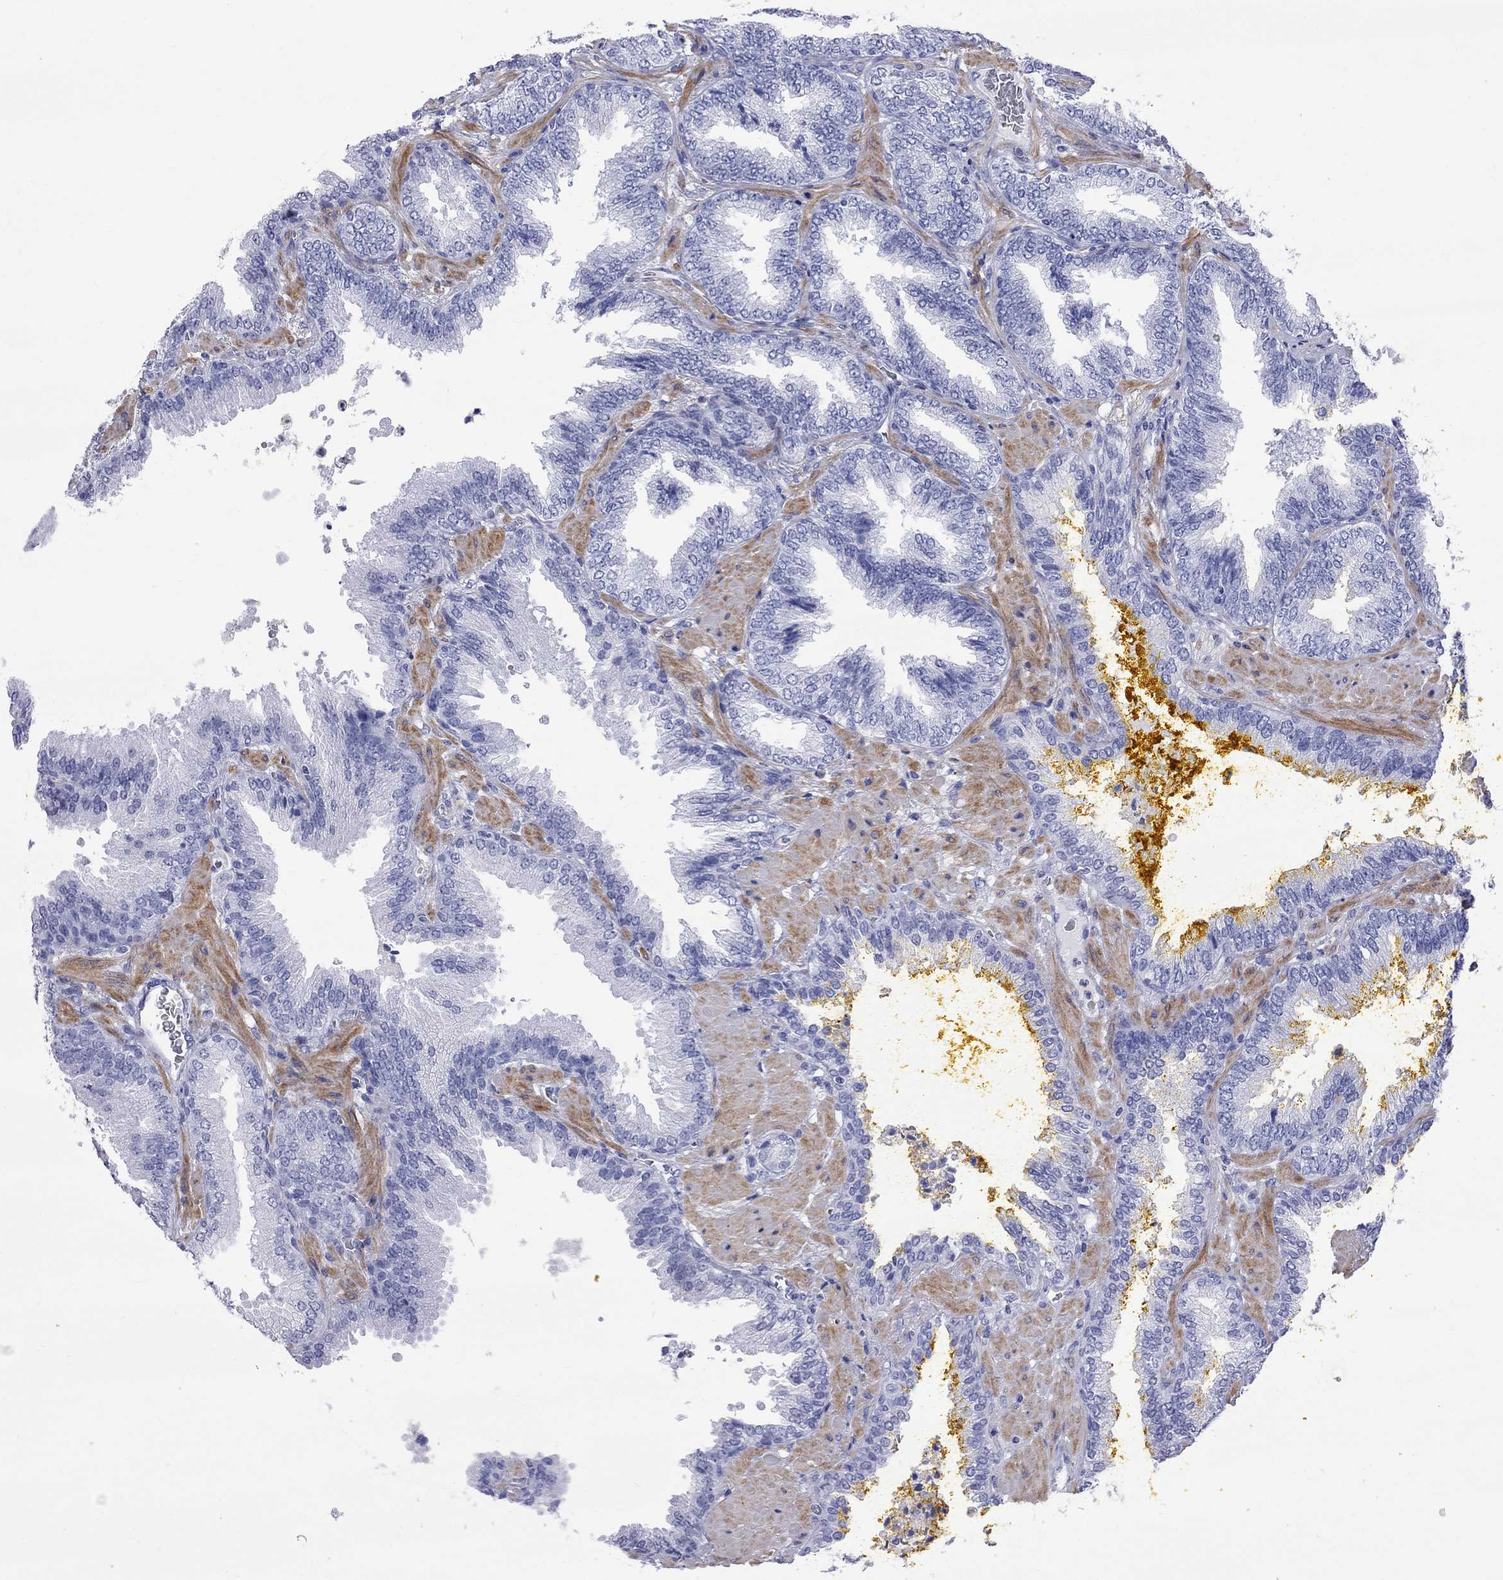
{"staining": {"intensity": "negative", "quantity": "none", "location": "none"}, "tissue": "prostate cancer", "cell_type": "Tumor cells", "image_type": "cancer", "snomed": [{"axis": "morphology", "description": "Adenocarcinoma, Low grade"}, {"axis": "topography", "description": "Prostate"}], "caption": "IHC micrograph of neoplastic tissue: human prostate cancer (adenocarcinoma (low-grade)) stained with DAB (3,3'-diaminobenzidine) demonstrates no significant protein staining in tumor cells. (Stains: DAB (3,3'-diaminobenzidine) IHC with hematoxylin counter stain, Microscopy: brightfield microscopy at high magnification).", "gene": "S100A3", "patient": {"sex": "male", "age": 68}}